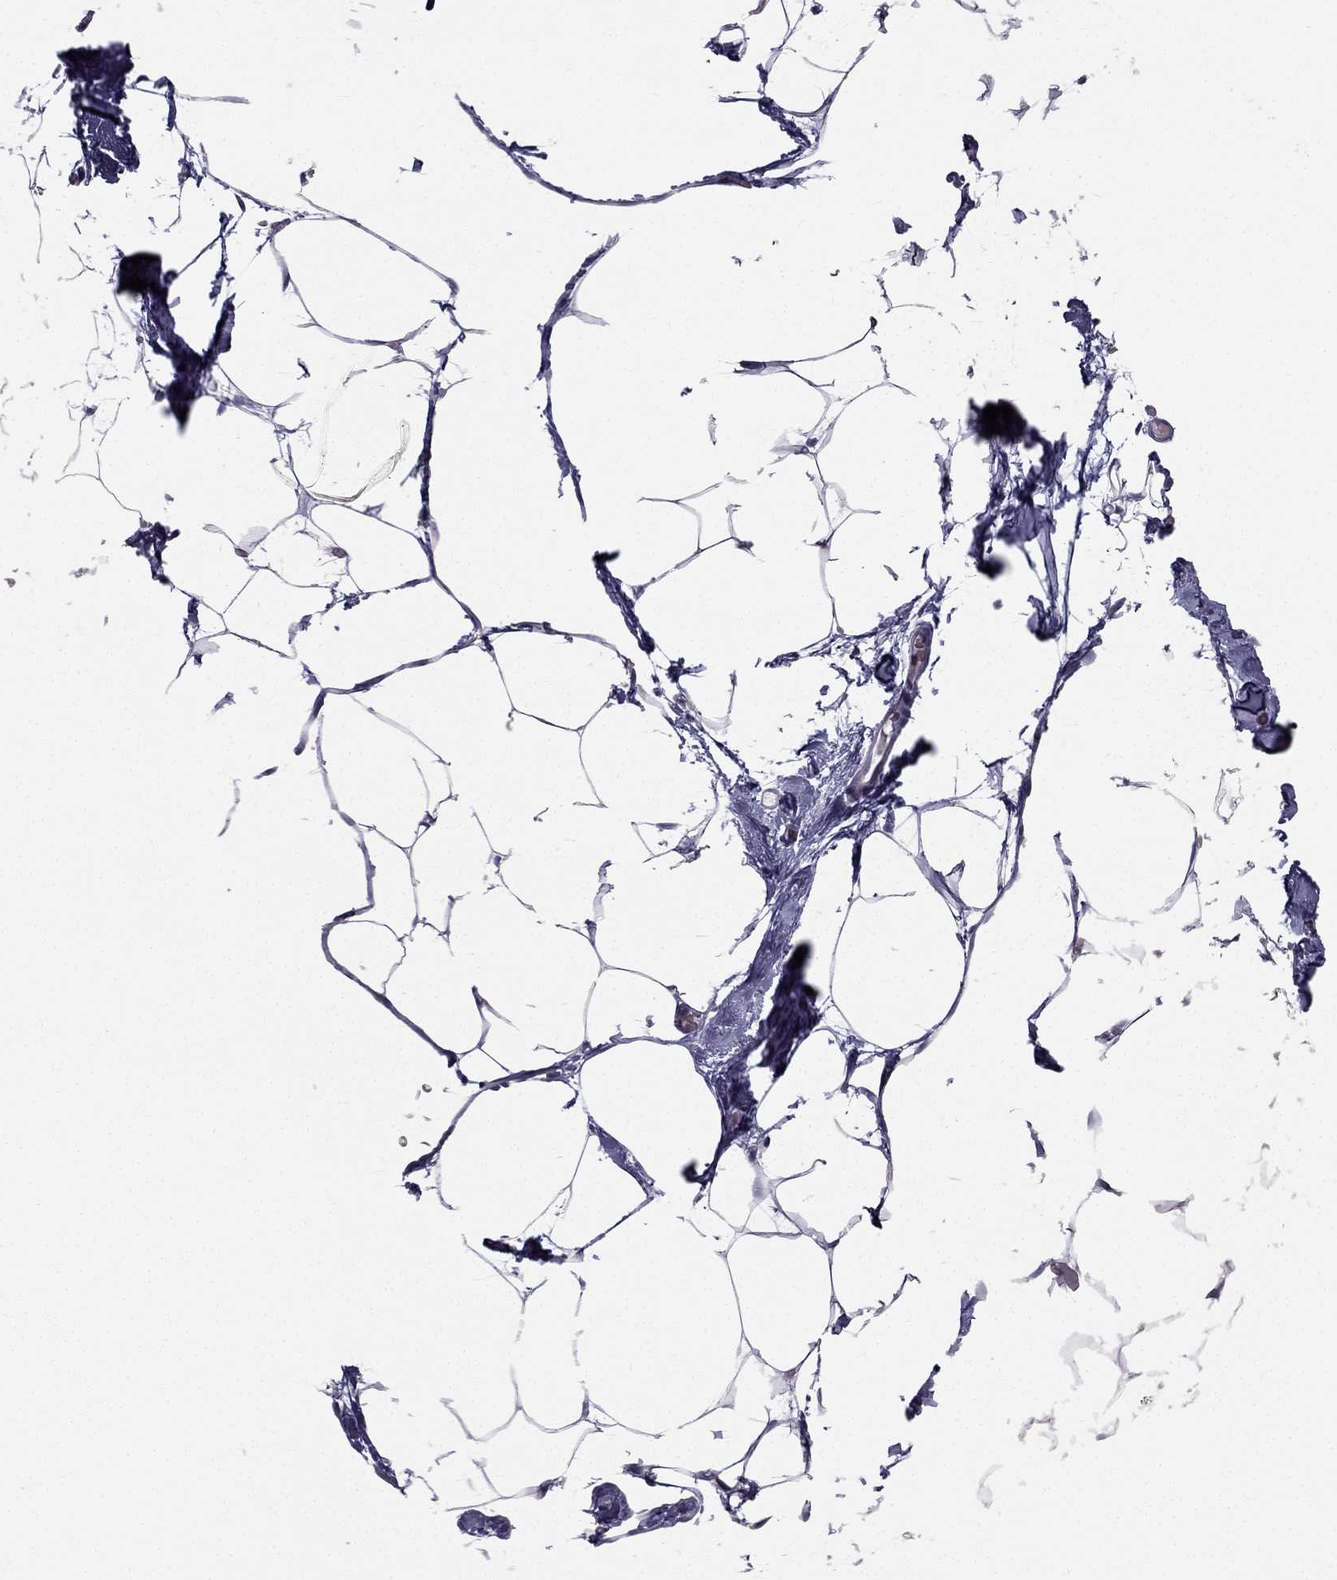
{"staining": {"intensity": "negative", "quantity": "none", "location": "none"}, "tissue": "adipose tissue", "cell_type": "Adipocytes", "image_type": "normal", "snomed": [{"axis": "morphology", "description": "Normal tissue, NOS"}, {"axis": "topography", "description": "Adipose tissue"}], "caption": "Immunohistochemistry (IHC) of normal adipose tissue reveals no staining in adipocytes. Nuclei are stained in blue.", "gene": "C5orf49", "patient": {"sex": "male", "age": 57}}